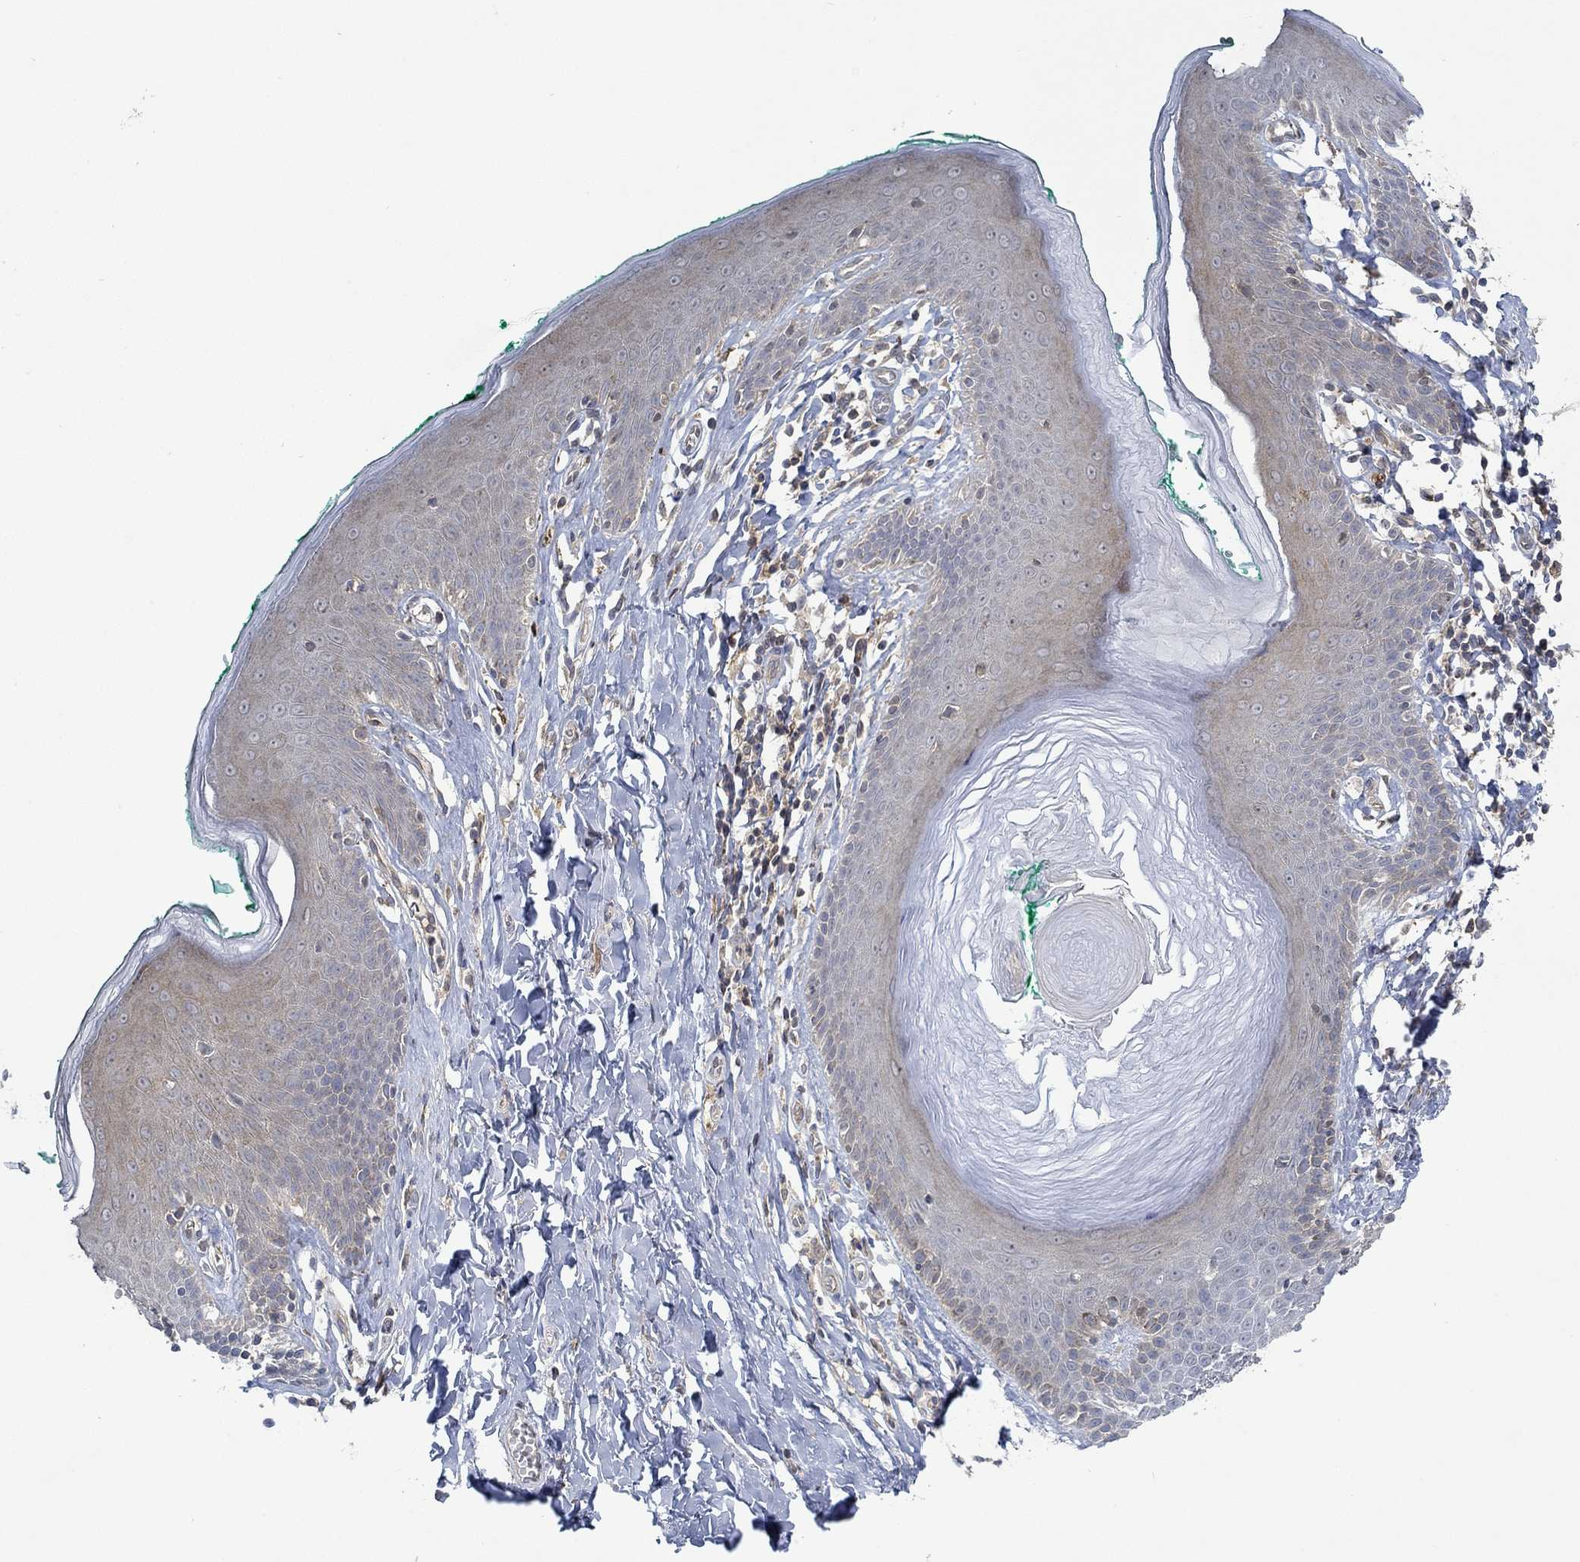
{"staining": {"intensity": "weak", "quantity": "25%-75%", "location": "cytoplasmic/membranous"}, "tissue": "skin", "cell_type": "Epidermal cells", "image_type": "normal", "snomed": [{"axis": "morphology", "description": "Normal tissue, NOS"}, {"axis": "topography", "description": "Vulva"}], "caption": "Epidermal cells display weak cytoplasmic/membranous expression in about 25%-75% of cells in normal skin.", "gene": "MTHFR", "patient": {"sex": "female", "age": 66}}